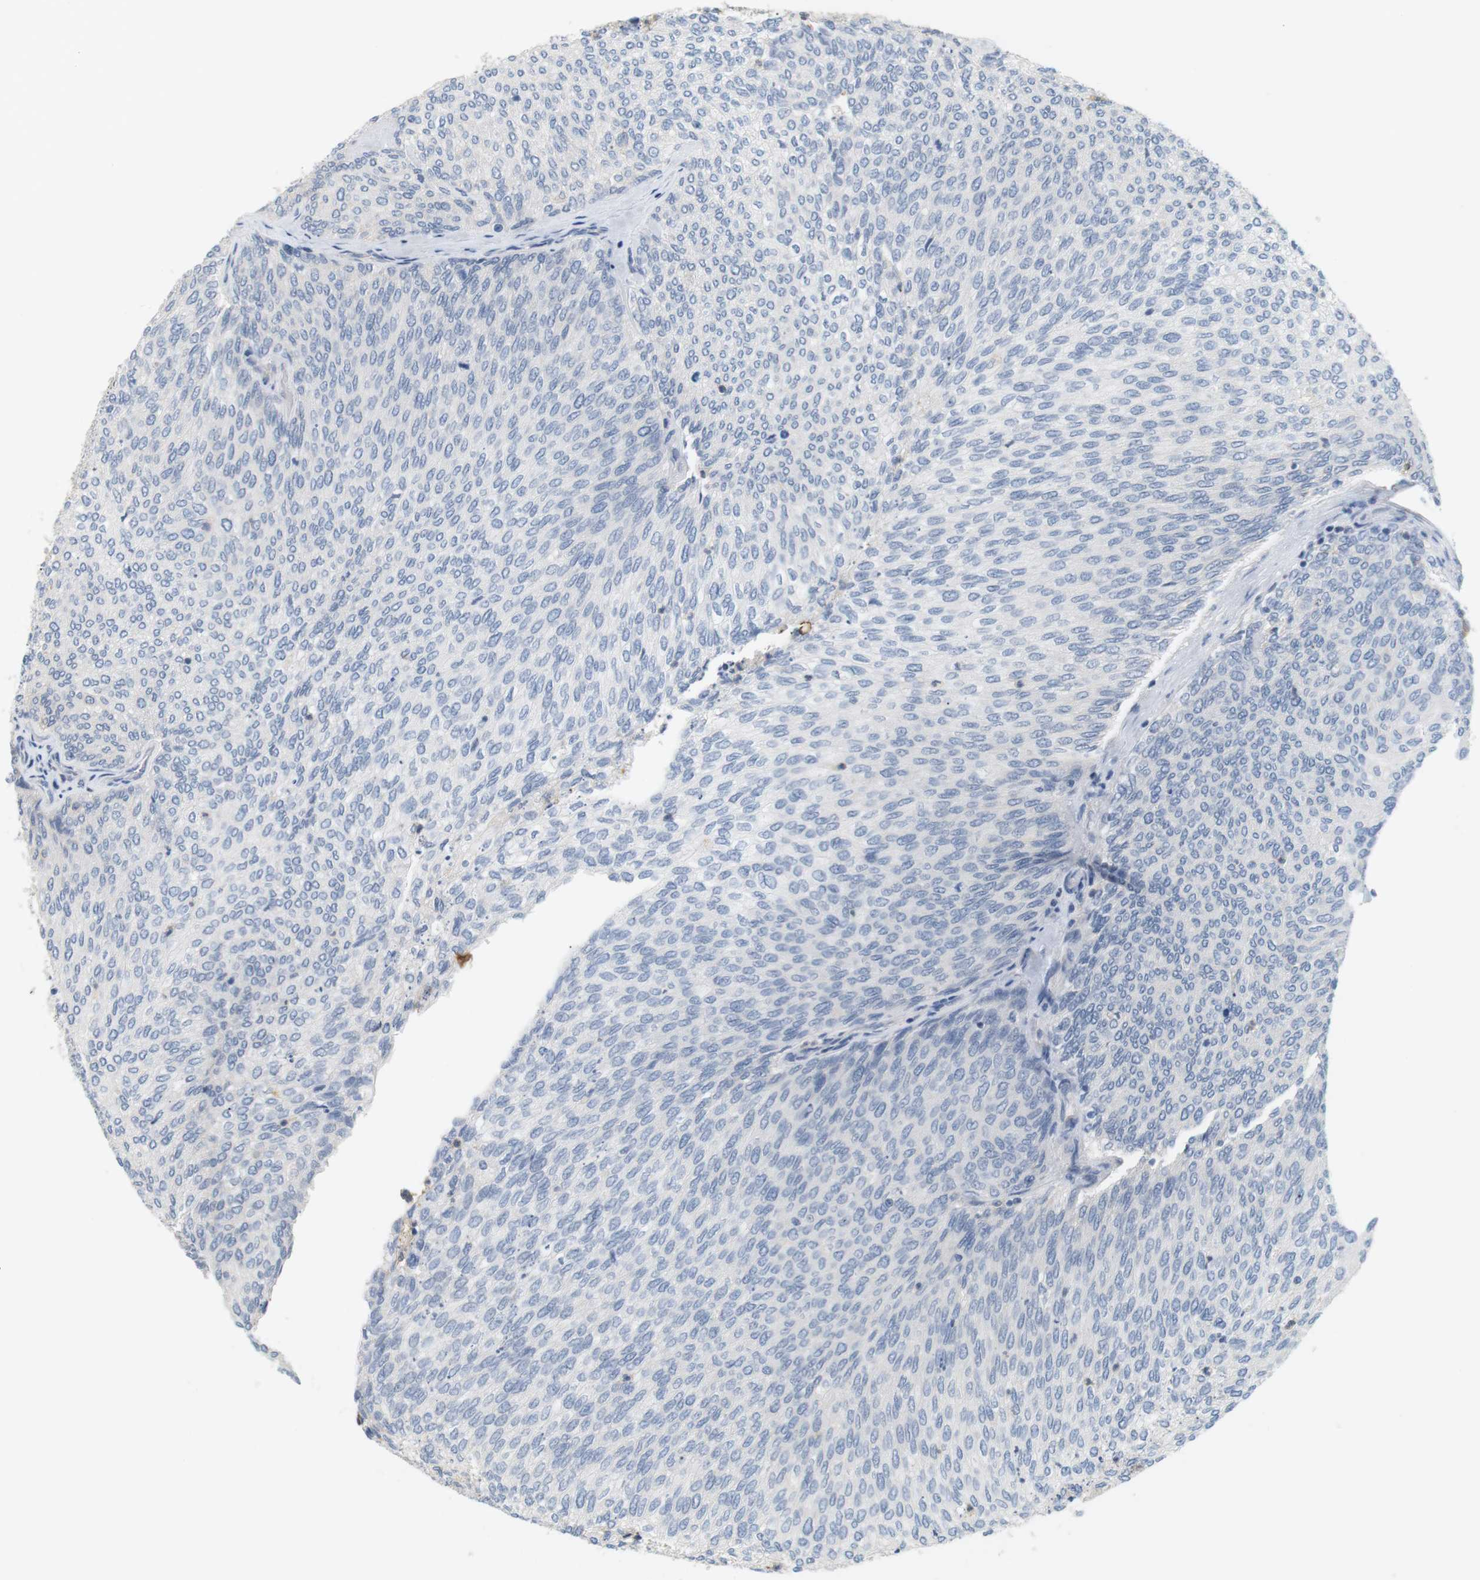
{"staining": {"intensity": "negative", "quantity": "none", "location": "none"}, "tissue": "urothelial cancer", "cell_type": "Tumor cells", "image_type": "cancer", "snomed": [{"axis": "morphology", "description": "Urothelial carcinoma, Low grade"}, {"axis": "topography", "description": "Urinary bladder"}], "caption": "Protein analysis of urothelial cancer displays no significant staining in tumor cells.", "gene": "P2RY1", "patient": {"sex": "female", "age": 79}}